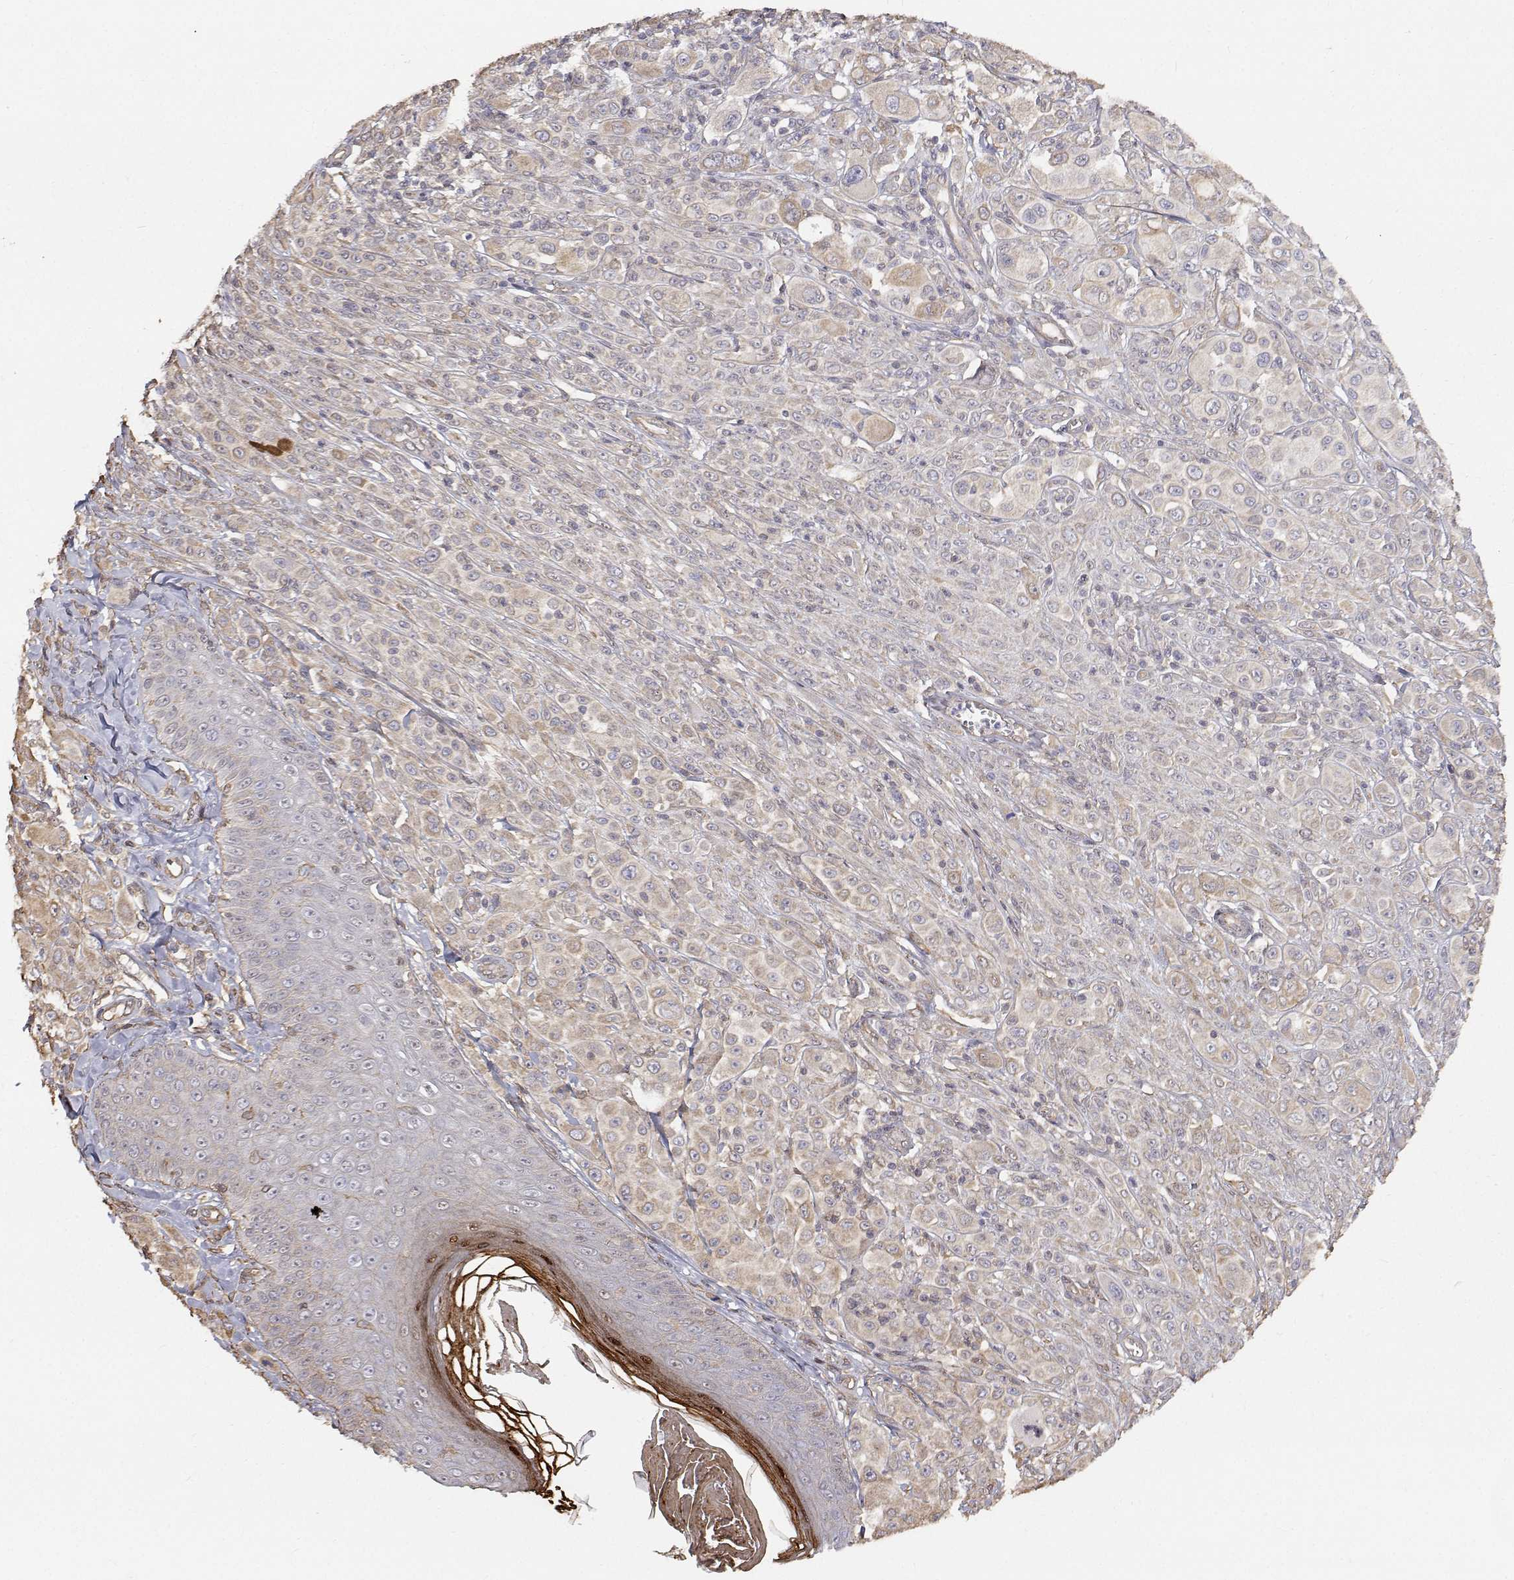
{"staining": {"intensity": "weak", "quantity": "<25%", "location": "cytoplasmic/membranous"}, "tissue": "melanoma", "cell_type": "Tumor cells", "image_type": "cancer", "snomed": [{"axis": "morphology", "description": "Malignant melanoma, NOS"}, {"axis": "topography", "description": "Skin"}], "caption": "This is an IHC image of human melanoma. There is no positivity in tumor cells.", "gene": "GSDMA", "patient": {"sex": "male", "age": 67}}